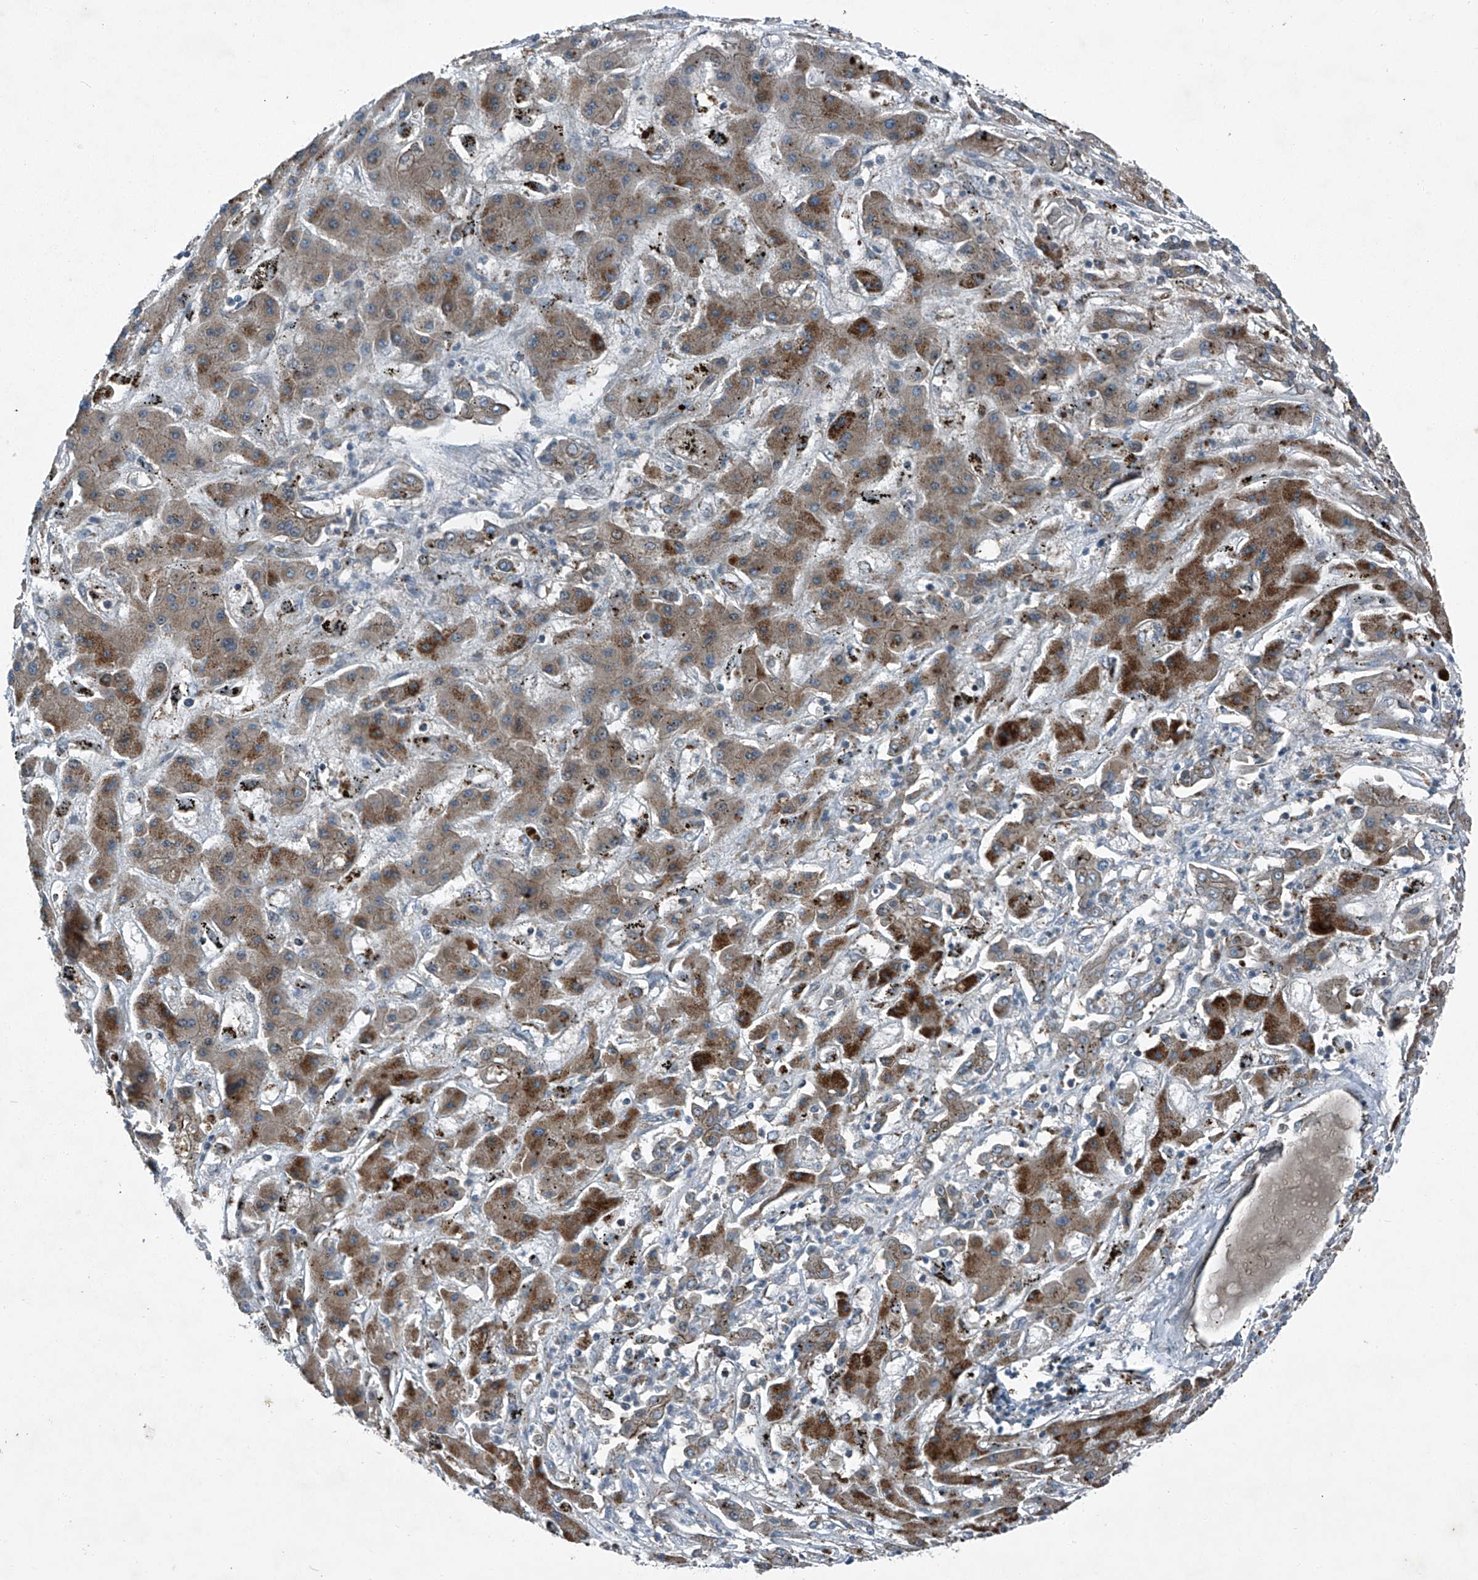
{"staining": {"intensity": "moderate", "quantity": ">75%", "location": "cytoplasmic/membranous"}, "tissue": "liver cancer", "cell_type": "Tumor cells", "image_type": "cancer", "snomed": [{"axis": "morphology", "description": "Cholangiocarcinoma"}, {"axis": "topography", "description": "Liver"}], "caption": "Liver cancer stained with a protein marker demonstrates moderate staining in tumor cells.", "gene": "SENP2", "patient": {"sex": "male", "age": 67}}